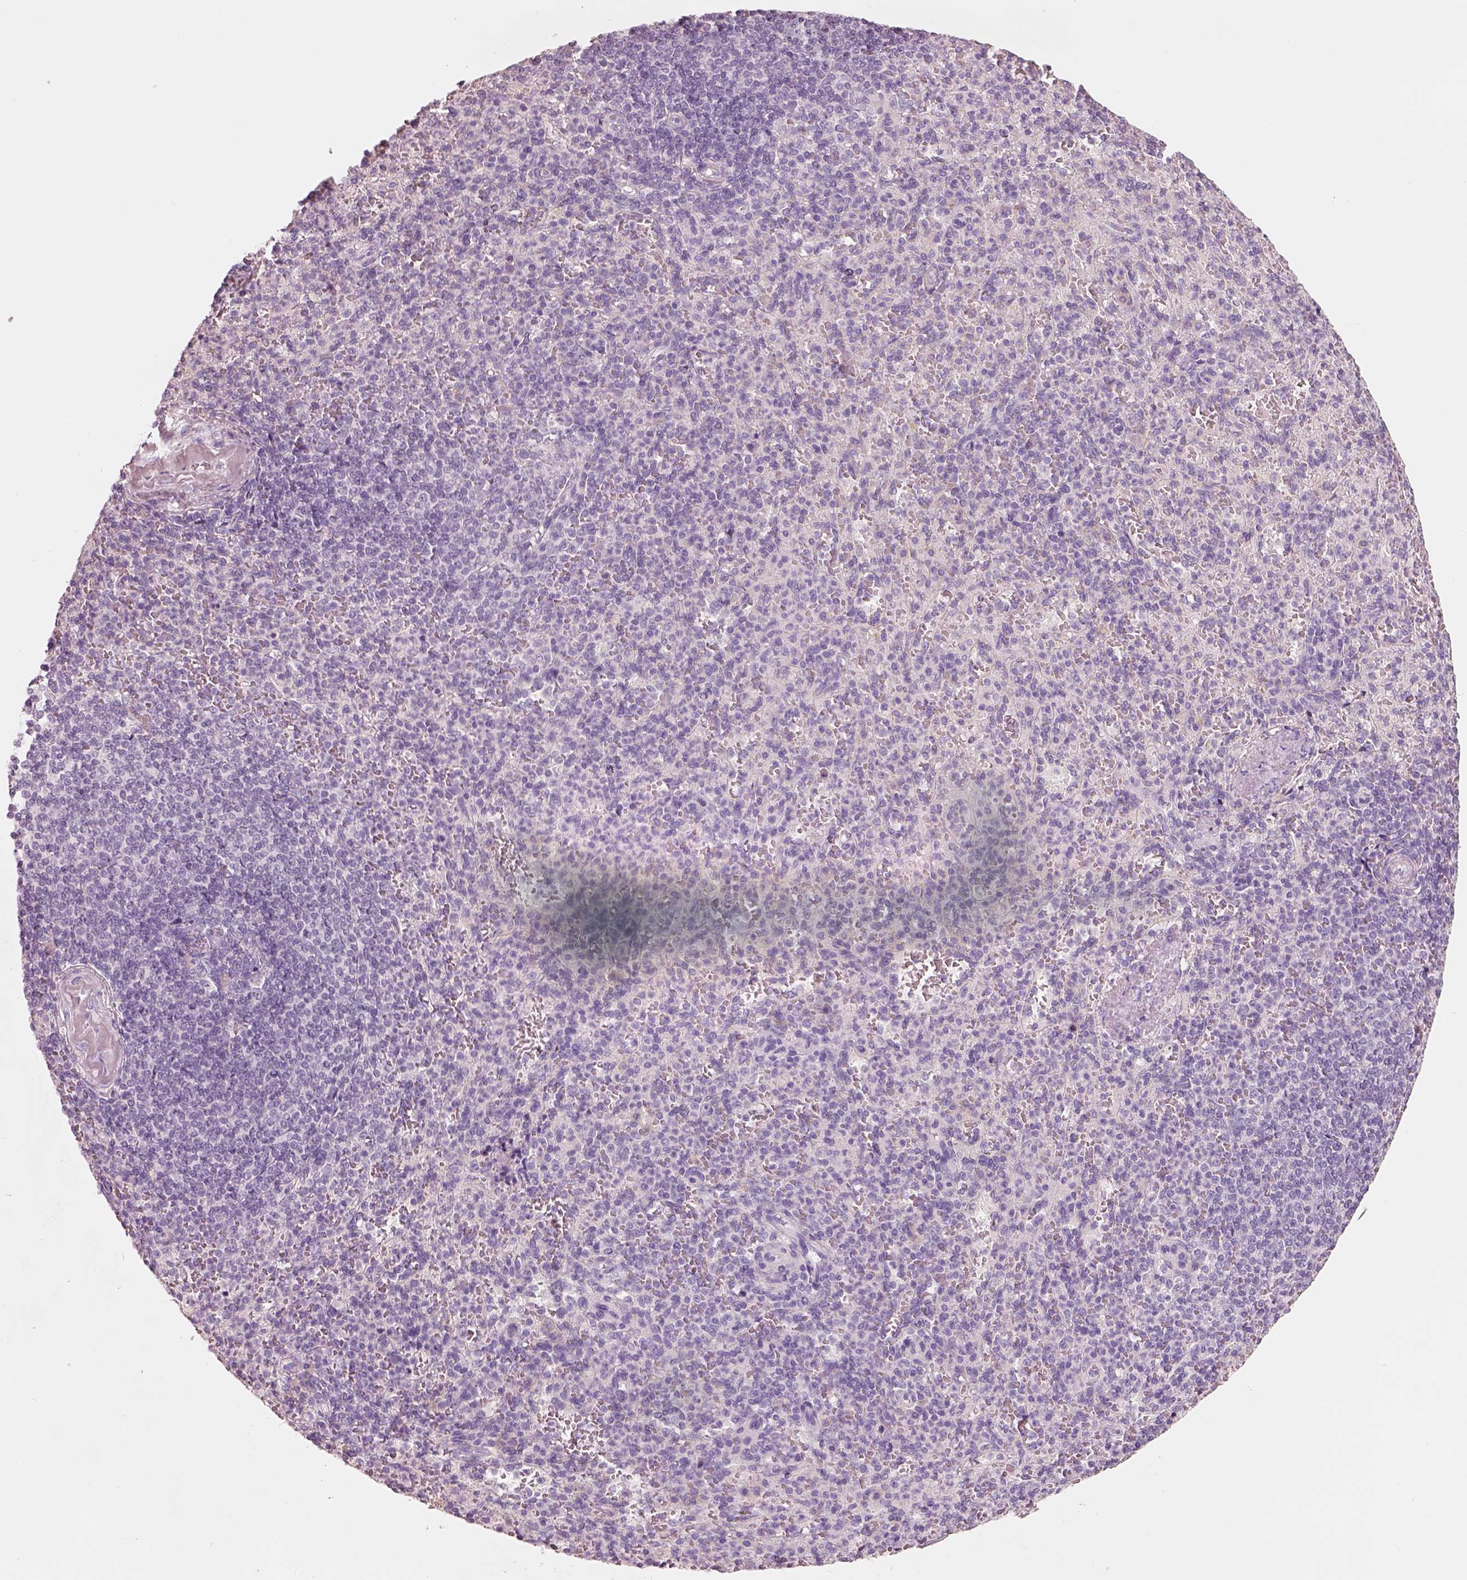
{"staining": {"intensity": "negative", "quantity": "none", "location": "none"}, "tissue": "spleen", "cell_type": "Cells in red pulp", "image_type": "normal", "snomed": [{"axis": "morphology", "description": "Normal tissue, NOS"}, {"axis": "topography", "description": "Spleen"}], "caption": "This is a image of immunohistochemistry (IHC) staining of normal spleen, which shows no staining in cells in red pulp.", "gene": "PNOC", "patient": {"sex": "female", "age": 74}}